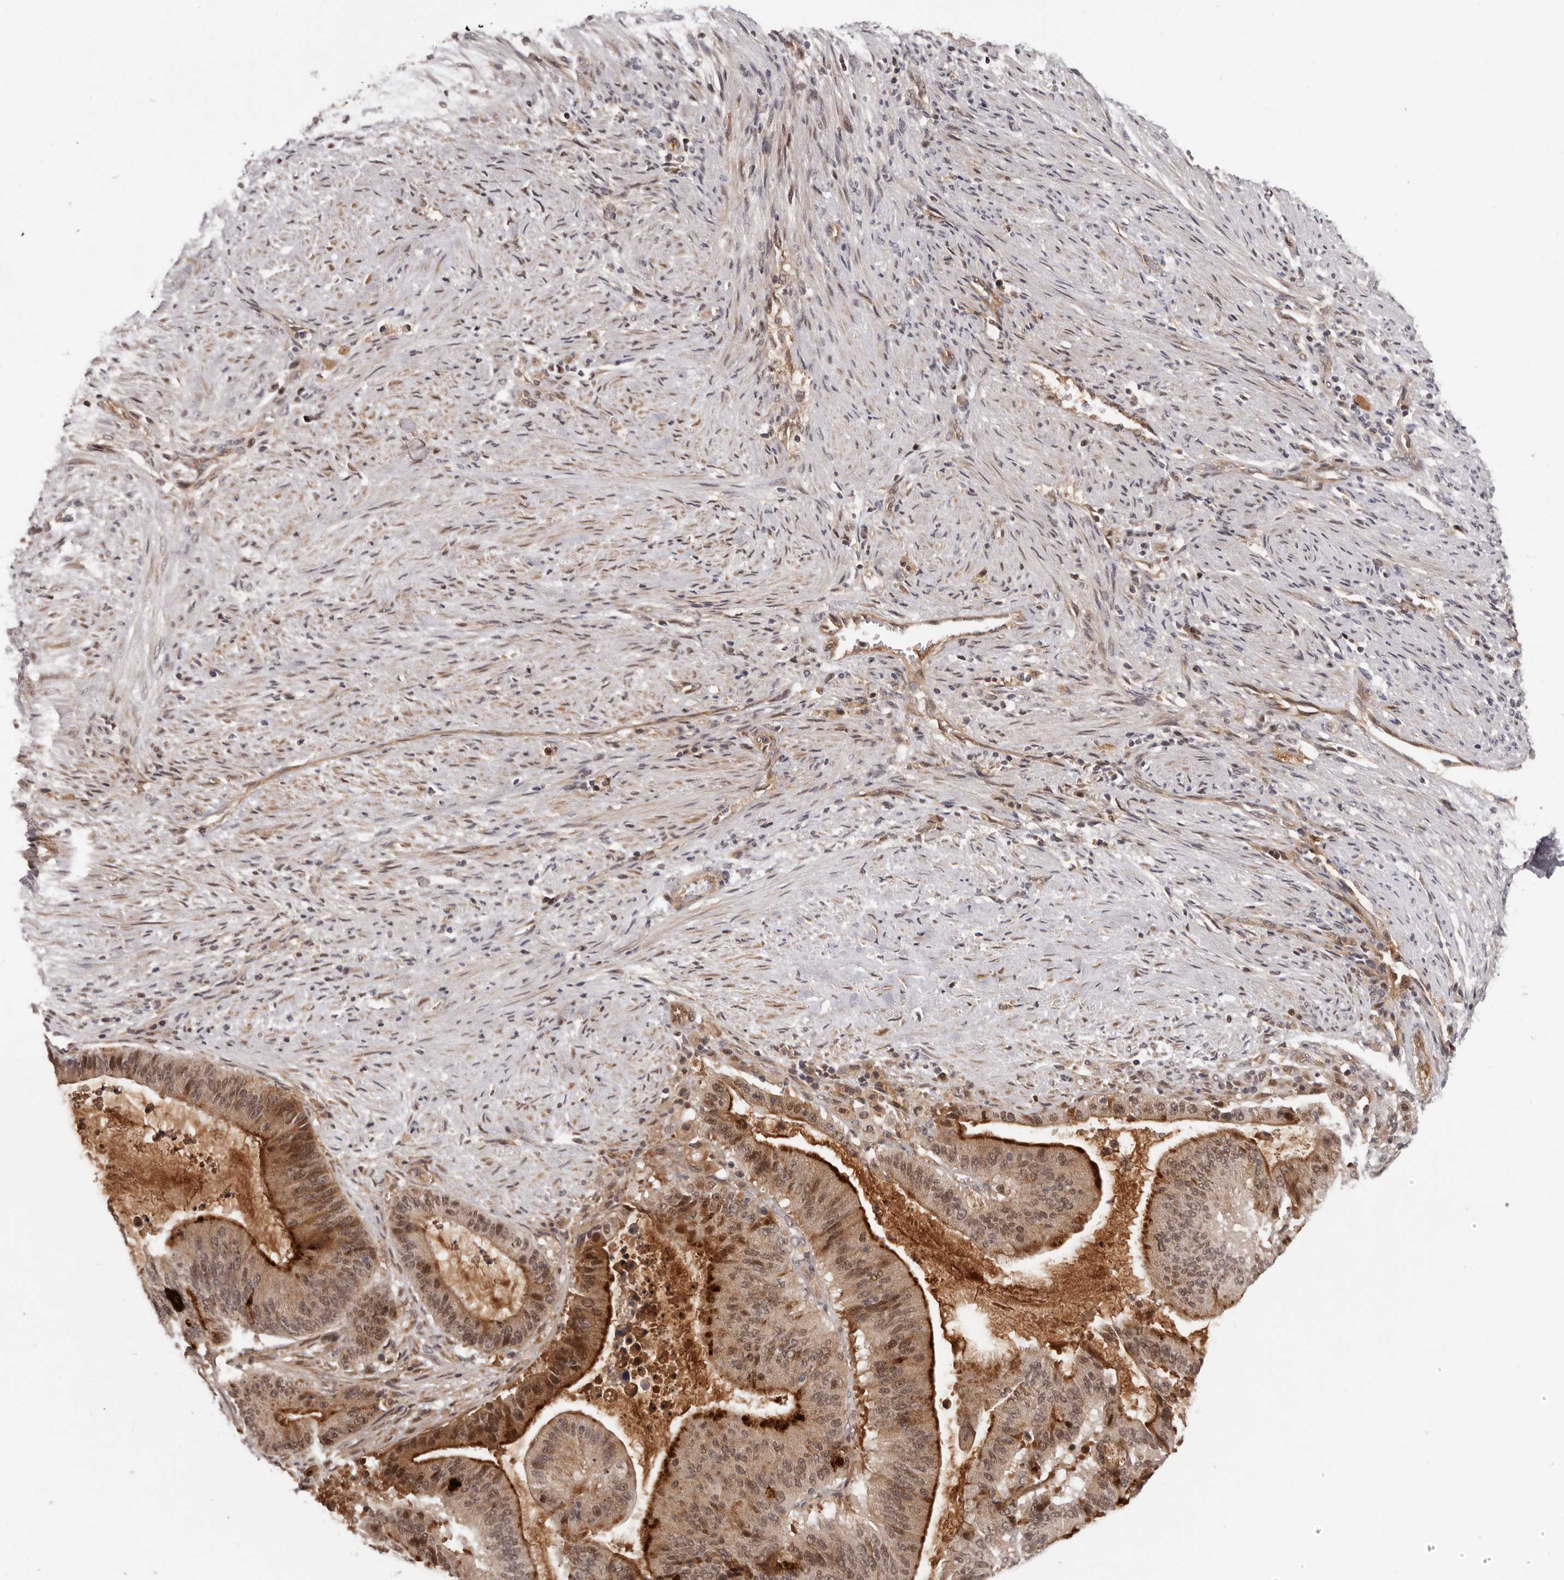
{"staining": {"intensity": "strong", "quantity": "25%-75%", "location": "cytoplasmic/membranous,nuclear"}, "tissue": "liver cancer", "cell_type": "Tumor cells", "image_type": "cancer", "snomed": [{"axis": "morphology", "description": "Normal tissue, NOS"}, {"axis": "morphology", "description": "Cholangiocarcinoma"}, {"axis": "topography", "description": "Liver"}, {"axis": "topography", "description": "Peripheral nerve tissue"}], "caption": "High-magnification brightfield microscopy of liver cancer stained with DAB (brown) and counterstained with hematoxylin (blue). tumor cells exhibit strong cytoplasmic/membranous and nuclear positivity is present in approximately25%-75% of cells. Ihc stains the protein in brown and the nuclei are stained blue.", "gene": "TBX5", "patient": {"sex": "female", "age": 73}}